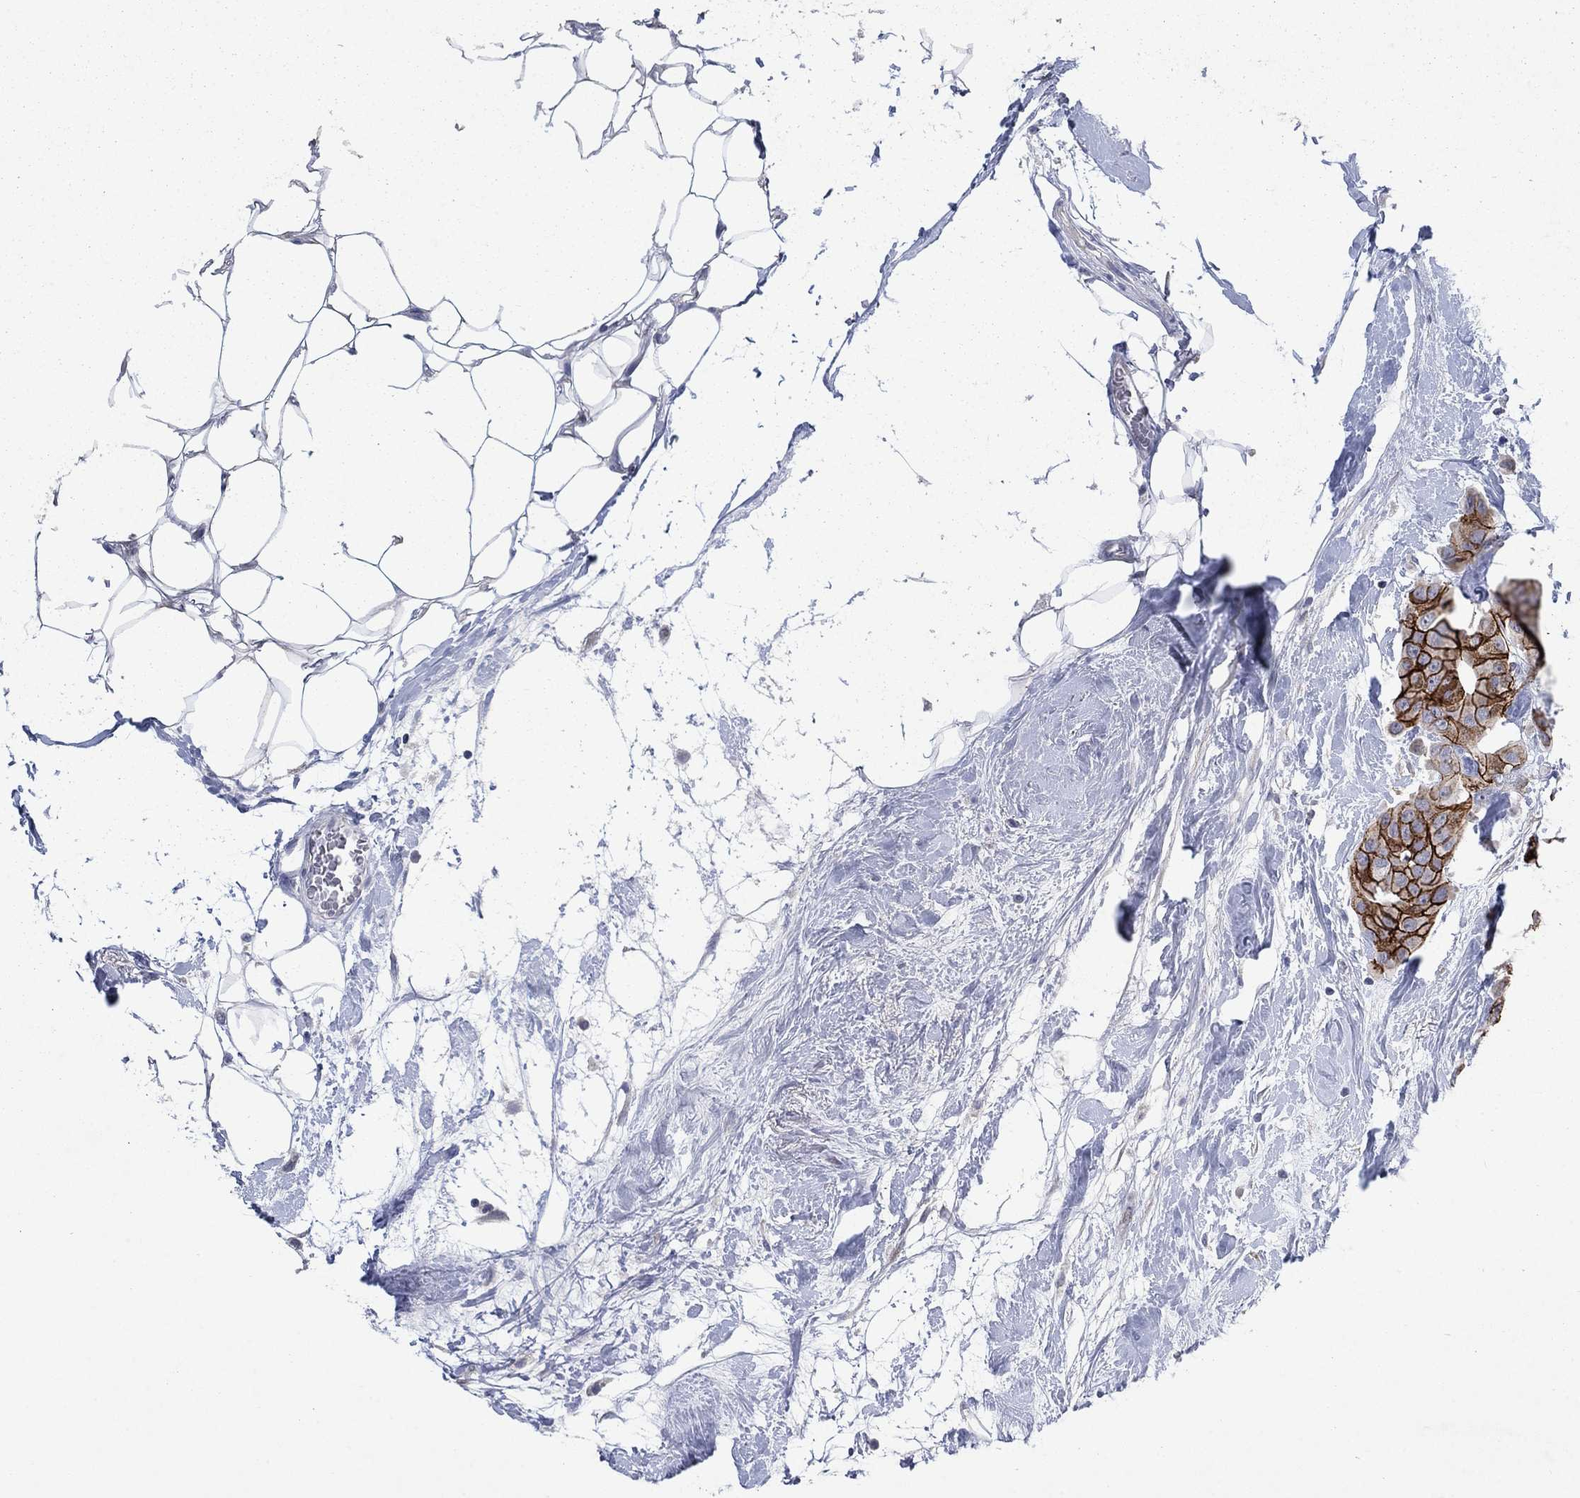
{"staining": {"intensity": "strong", "quantity": "25%-75%", "location": "cytoplasmic/membranous"}, "tissue": "breast cancer", "cell_type": "Tumor cells", "image_type": "cancer", "snomed": [{"axis": "morphology", "description": "Duct carcinoma"}, {"axis": "topography", "description": "Breast"}], "caption": "Immunohistochemical staining of human breast cancer (infiltrating ductal carcinoma) exhibits high levels of strong cytoplasmic/membranous staining in about 25%-75% of tumor cells.", "gene": "SDC1", "patient": {"sex": "female", "age": 45}}